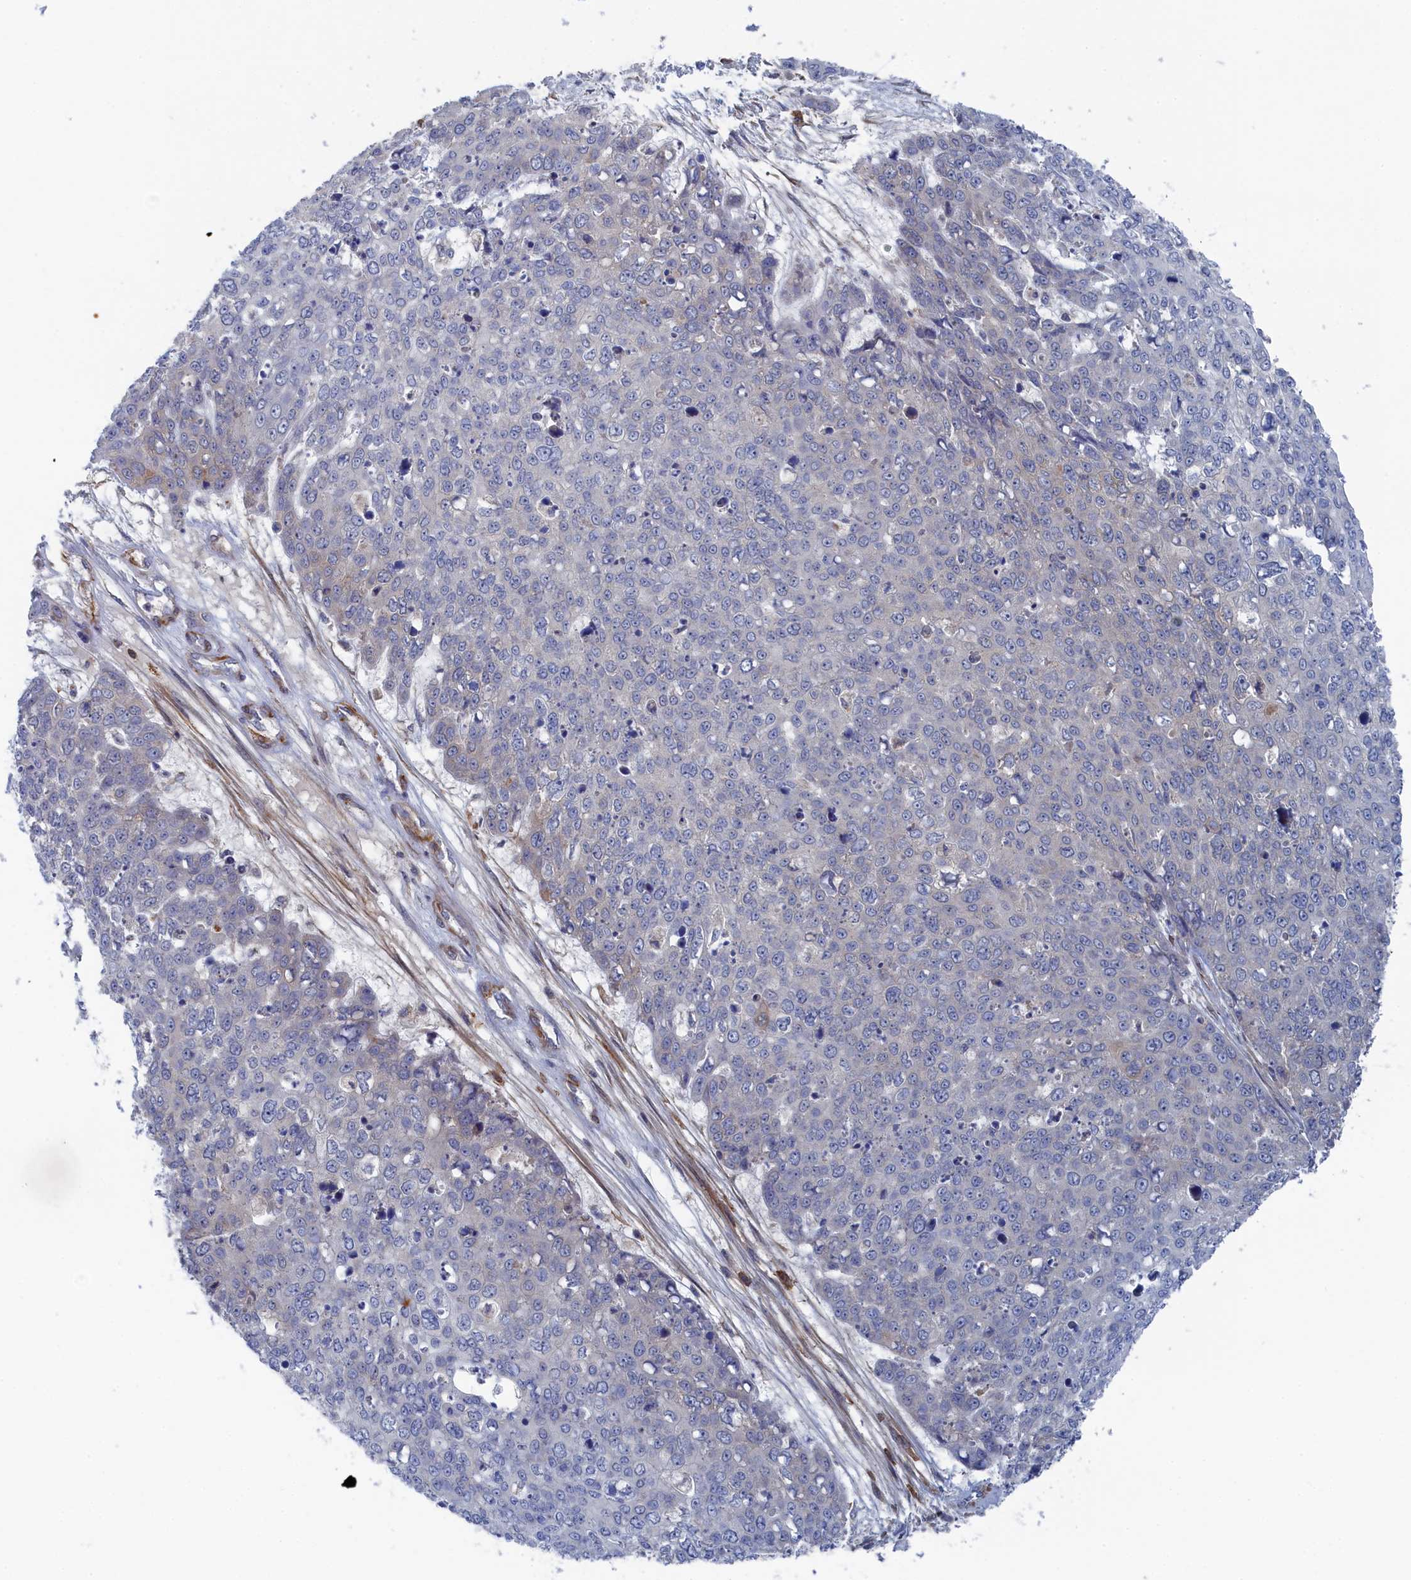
{"staining": {"intensity": "negative", "quantity": "none", "location": "none"}, "tissue": "skin cancer", "cell_type": "Tumor cells", "image_type": "cancer", "snomed": [{"axis": "morphology", "description": "Squamous cell carcinoma, NOS"}, {"axis": "topography", "description": "Skin"}], "caption": "The photomicrograph displays no significant positivity in tumor cells of squamous cell carcinoma (skin).", "gene": "FILIP1L", "patient": {"sex": "male", "age": 71}}